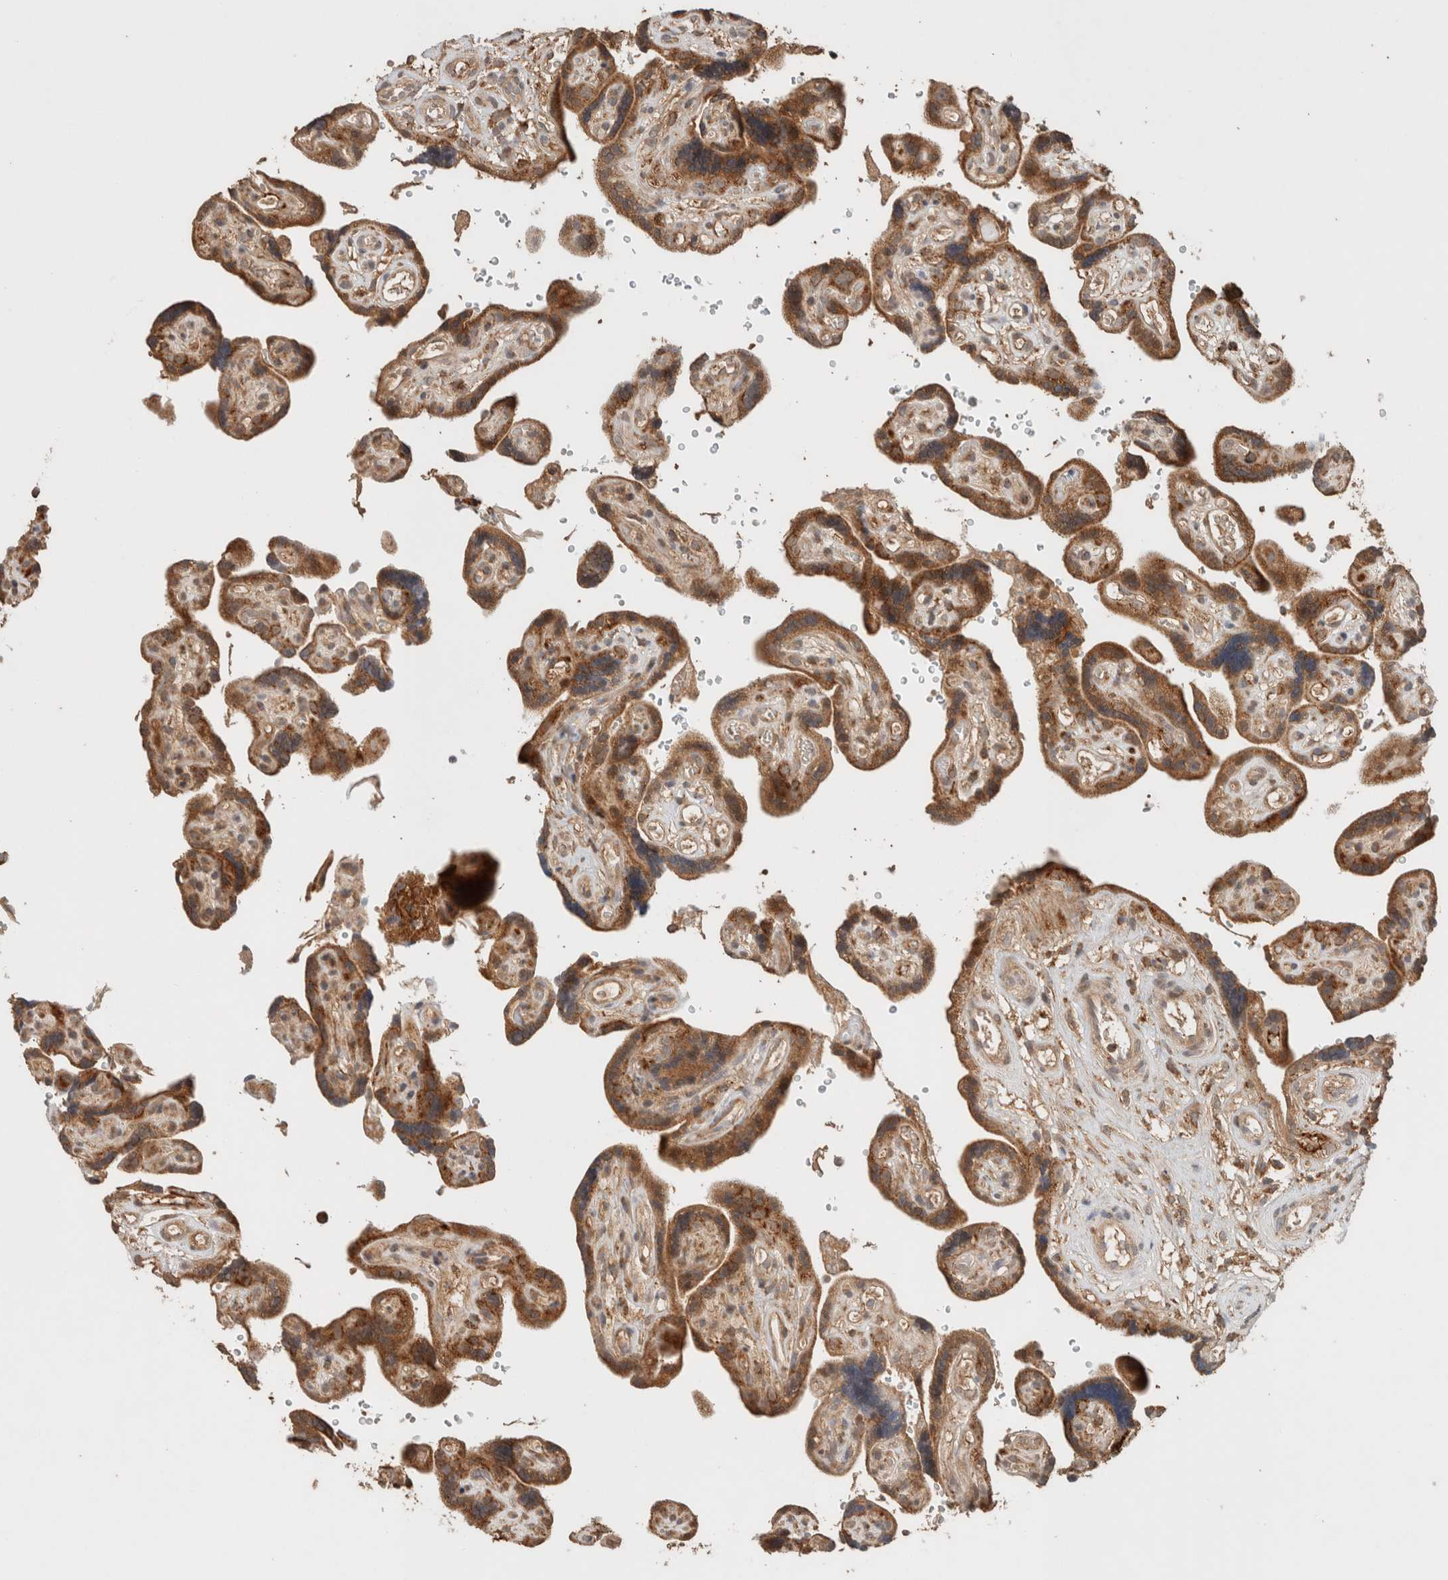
{"staining": {"intensity": "strong", "quantity": ">75%", "location": "cytoplasmic/membranous"}, "tissue": "placenta", "cell_type": "Decidual cells", "image_type": "normal", "snomed": [{"axis": "morphology", "description": "Normal tissue, NOS"}, {"axis": "topography", "description": "Placenta"}], "caption": "An immunohistochemistry histopathology image of unremarkable tissue is shown. Protein staining in brown labels strong cytoplasmic/membranous positivity in placenta within decidual cells. (brown staining indicates protein expression, while blue staining denotes nuclei).", "gene": "EIF2B3", "patient": {"sex": "female", "age": 30}}